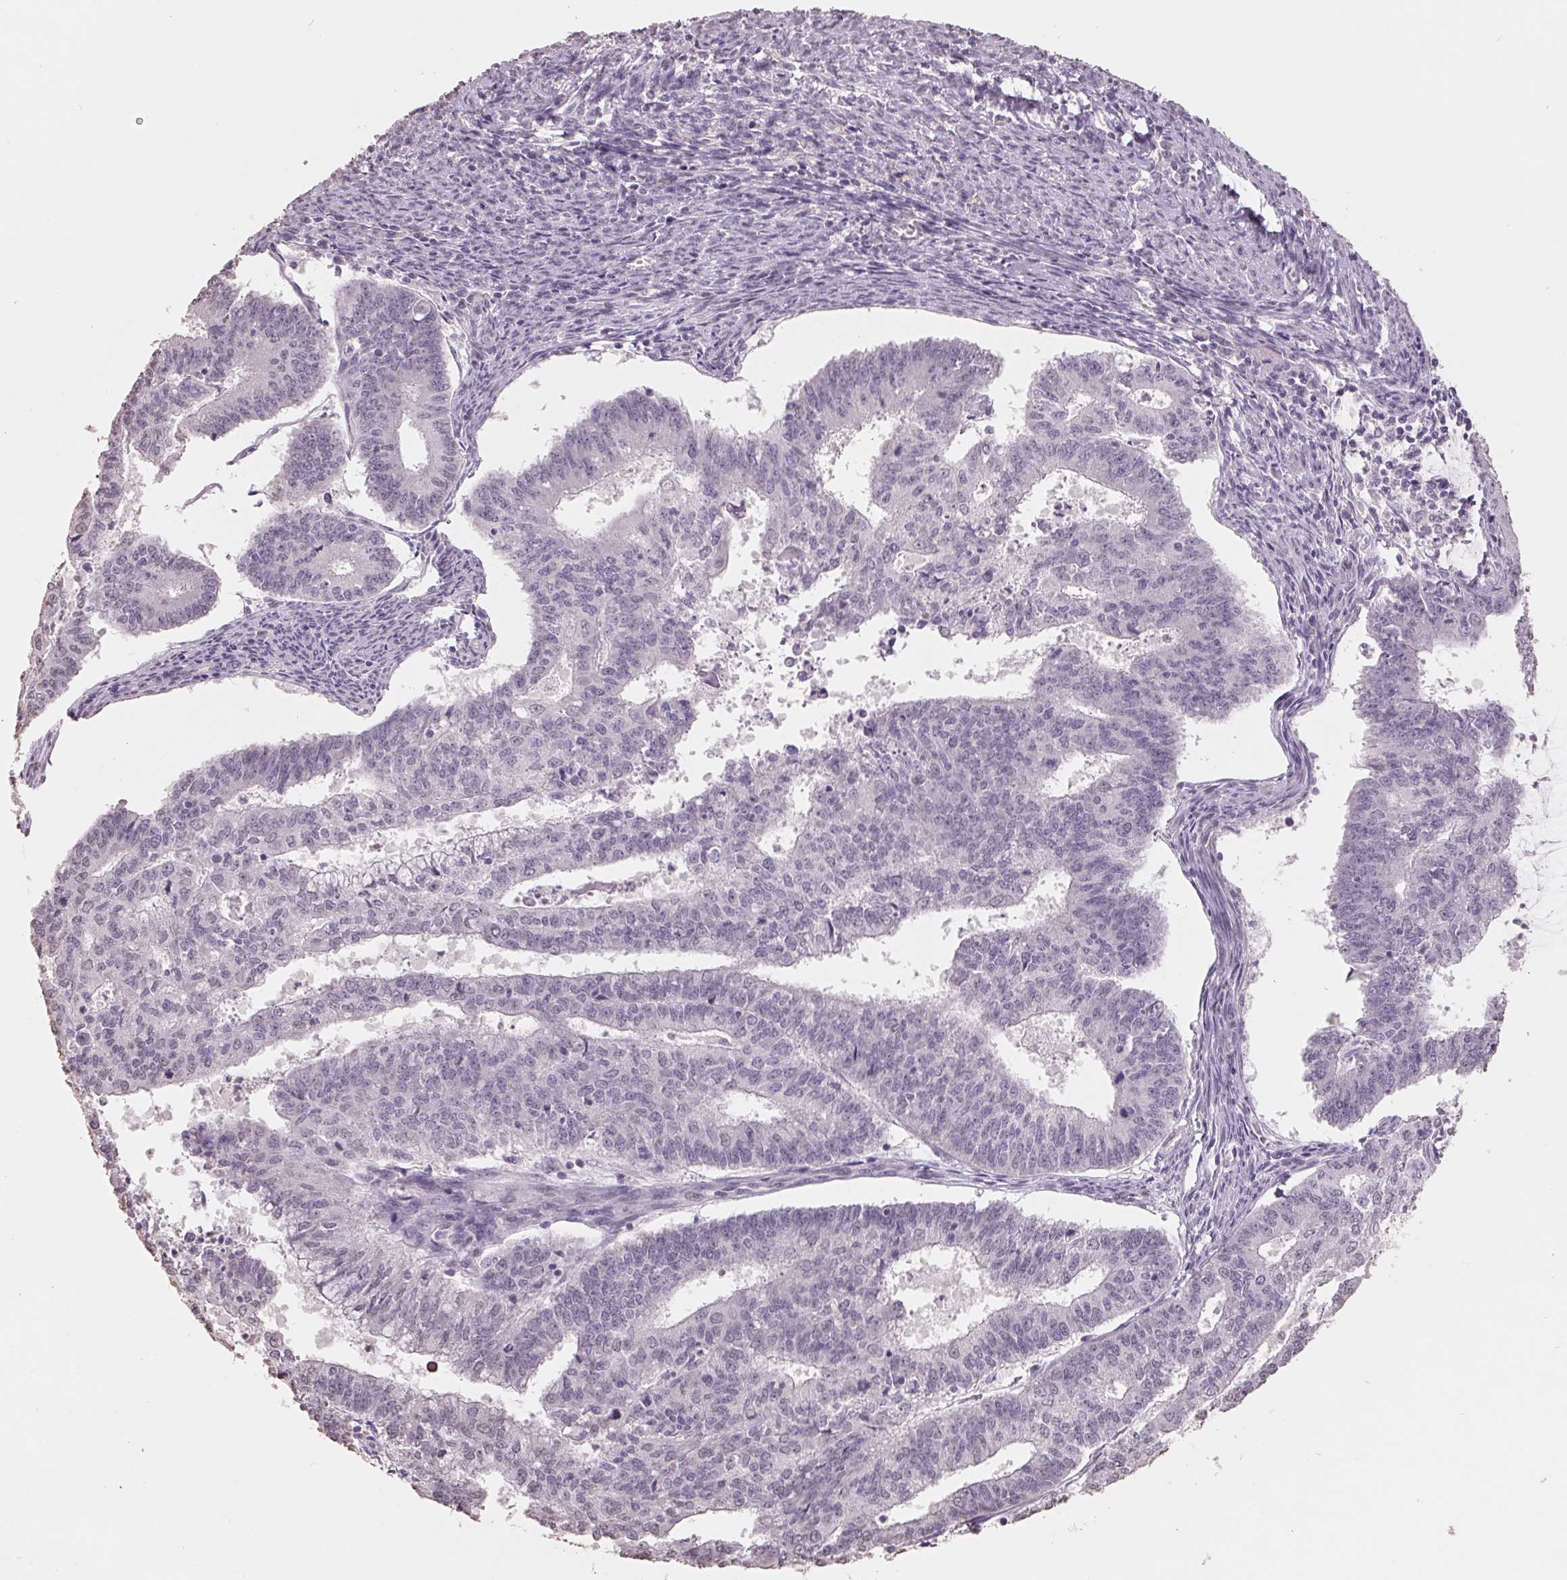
{"staining": {"intensity": "negative", "quantity": "none", "location": "none"}, "tissue": "endometrial cancer", "cell_type": "Tumor cells", "image_type": "cancer", "snomed": [{"axis": "morphology", "description": "Adenocarcinoma, NOS"}, {"axis": "topography", "description": "Endometrium"}], "caption": "Endometrial cancer (adenocarcinoma) was stained to show a protein in brown. There is no significant staining in tumor cells.", "gene": "FTCD", "patient": {"sex": "female", "age": 61}}